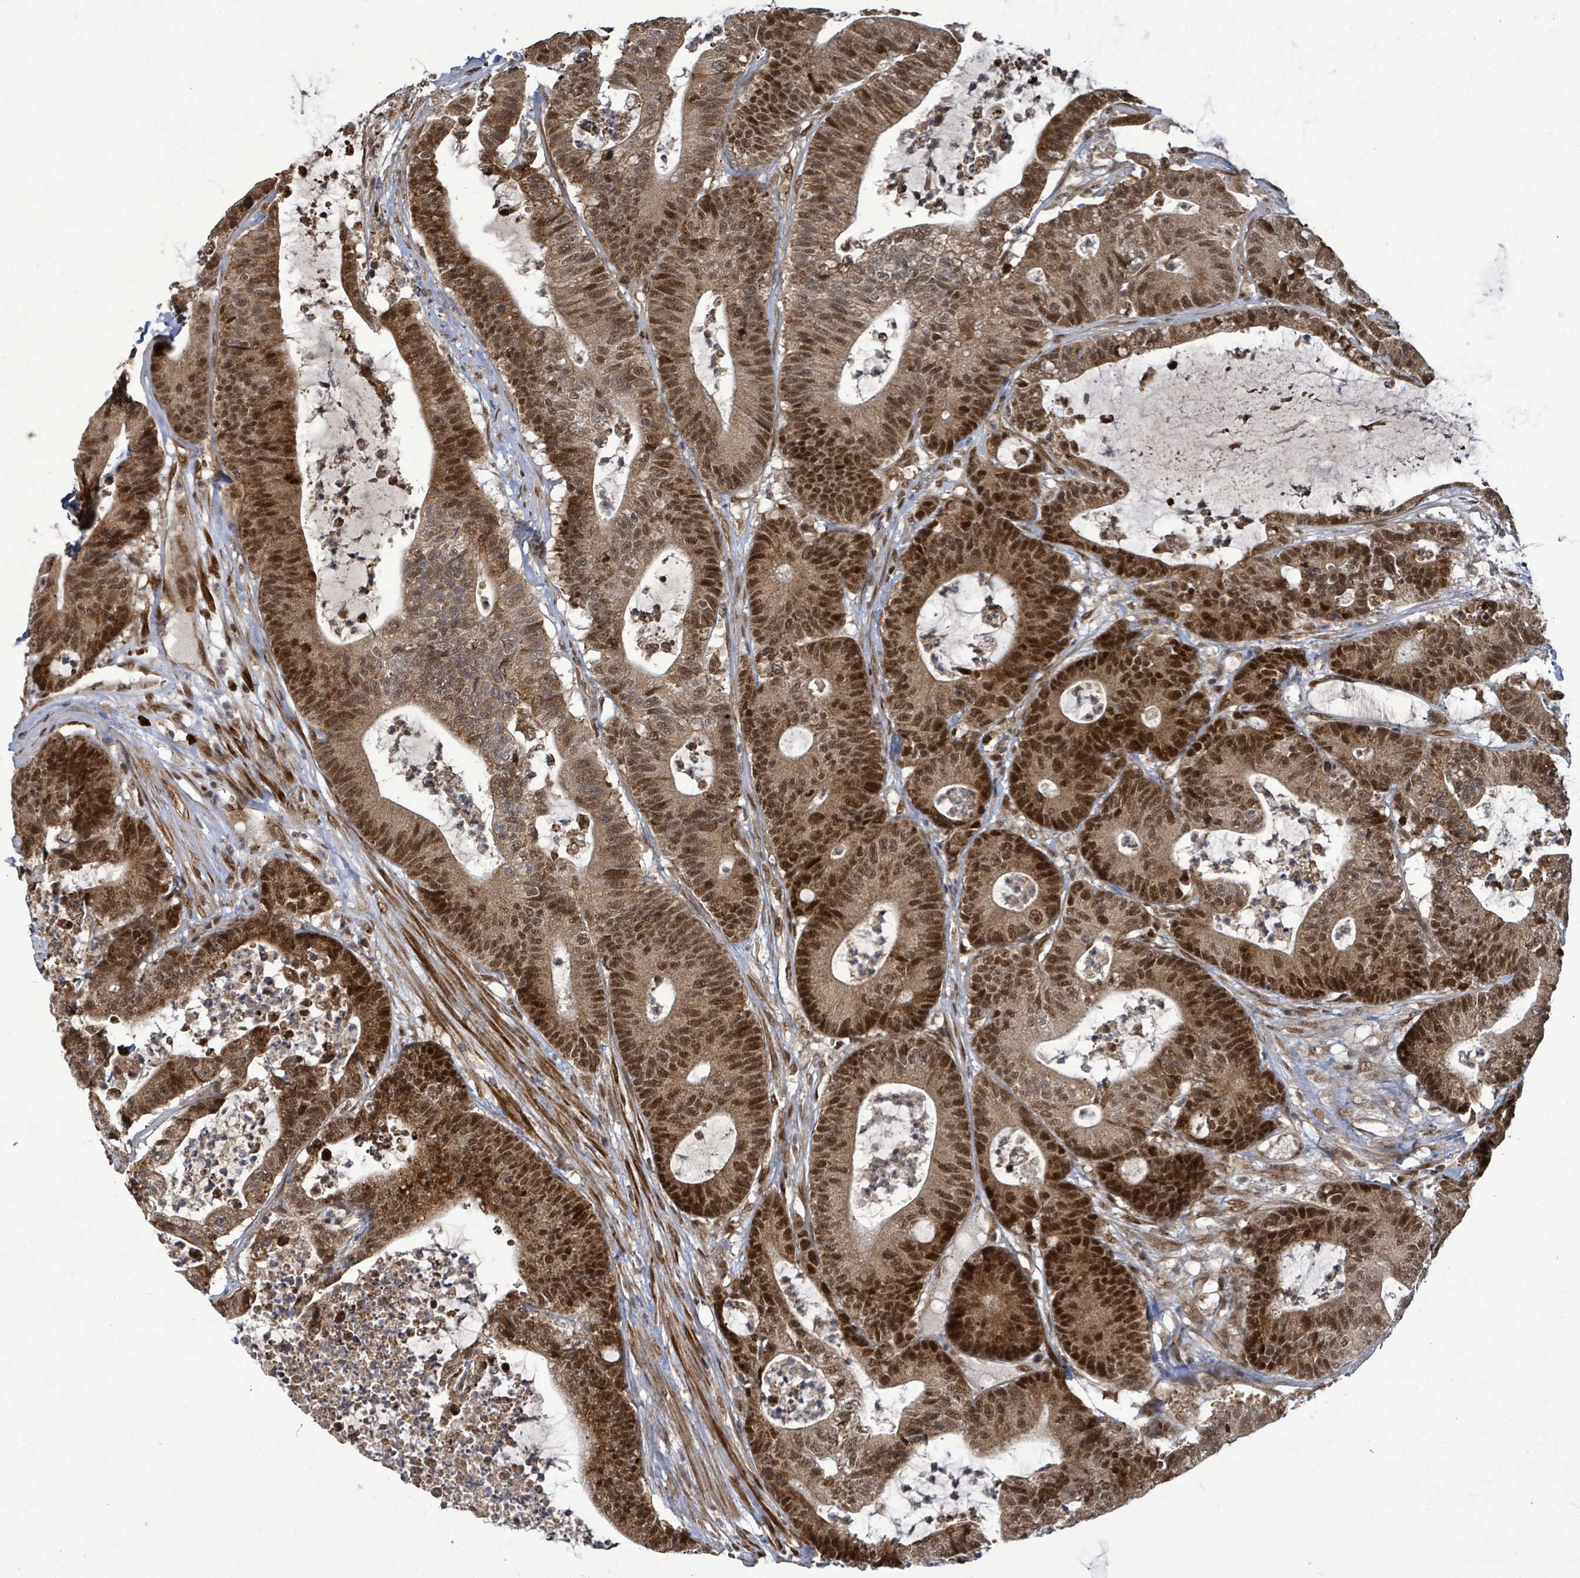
{"staining": {"intensity": "moderate", "quantity": ">75%", "location": "cytoplasmic/membranous,nuclear"}, "tissue": "colorectal cancer", "cell_type": "Tumor cells", "image_type": "cancer", "snomed": [{"axis": "morphology", "description": "Adenocarcinoma, NOS"}, {"axis": "topography", "description": "Colon"}], "caption": "This is a histology image of immunohistochemistry staining of colorectal adenocarcinoma, which shows moderate positivity in the cytoplasmic/membranous and nuclear of tumor cells.", "gene": "PATZ1", "patient": {"sex": "female", "age": 84}}